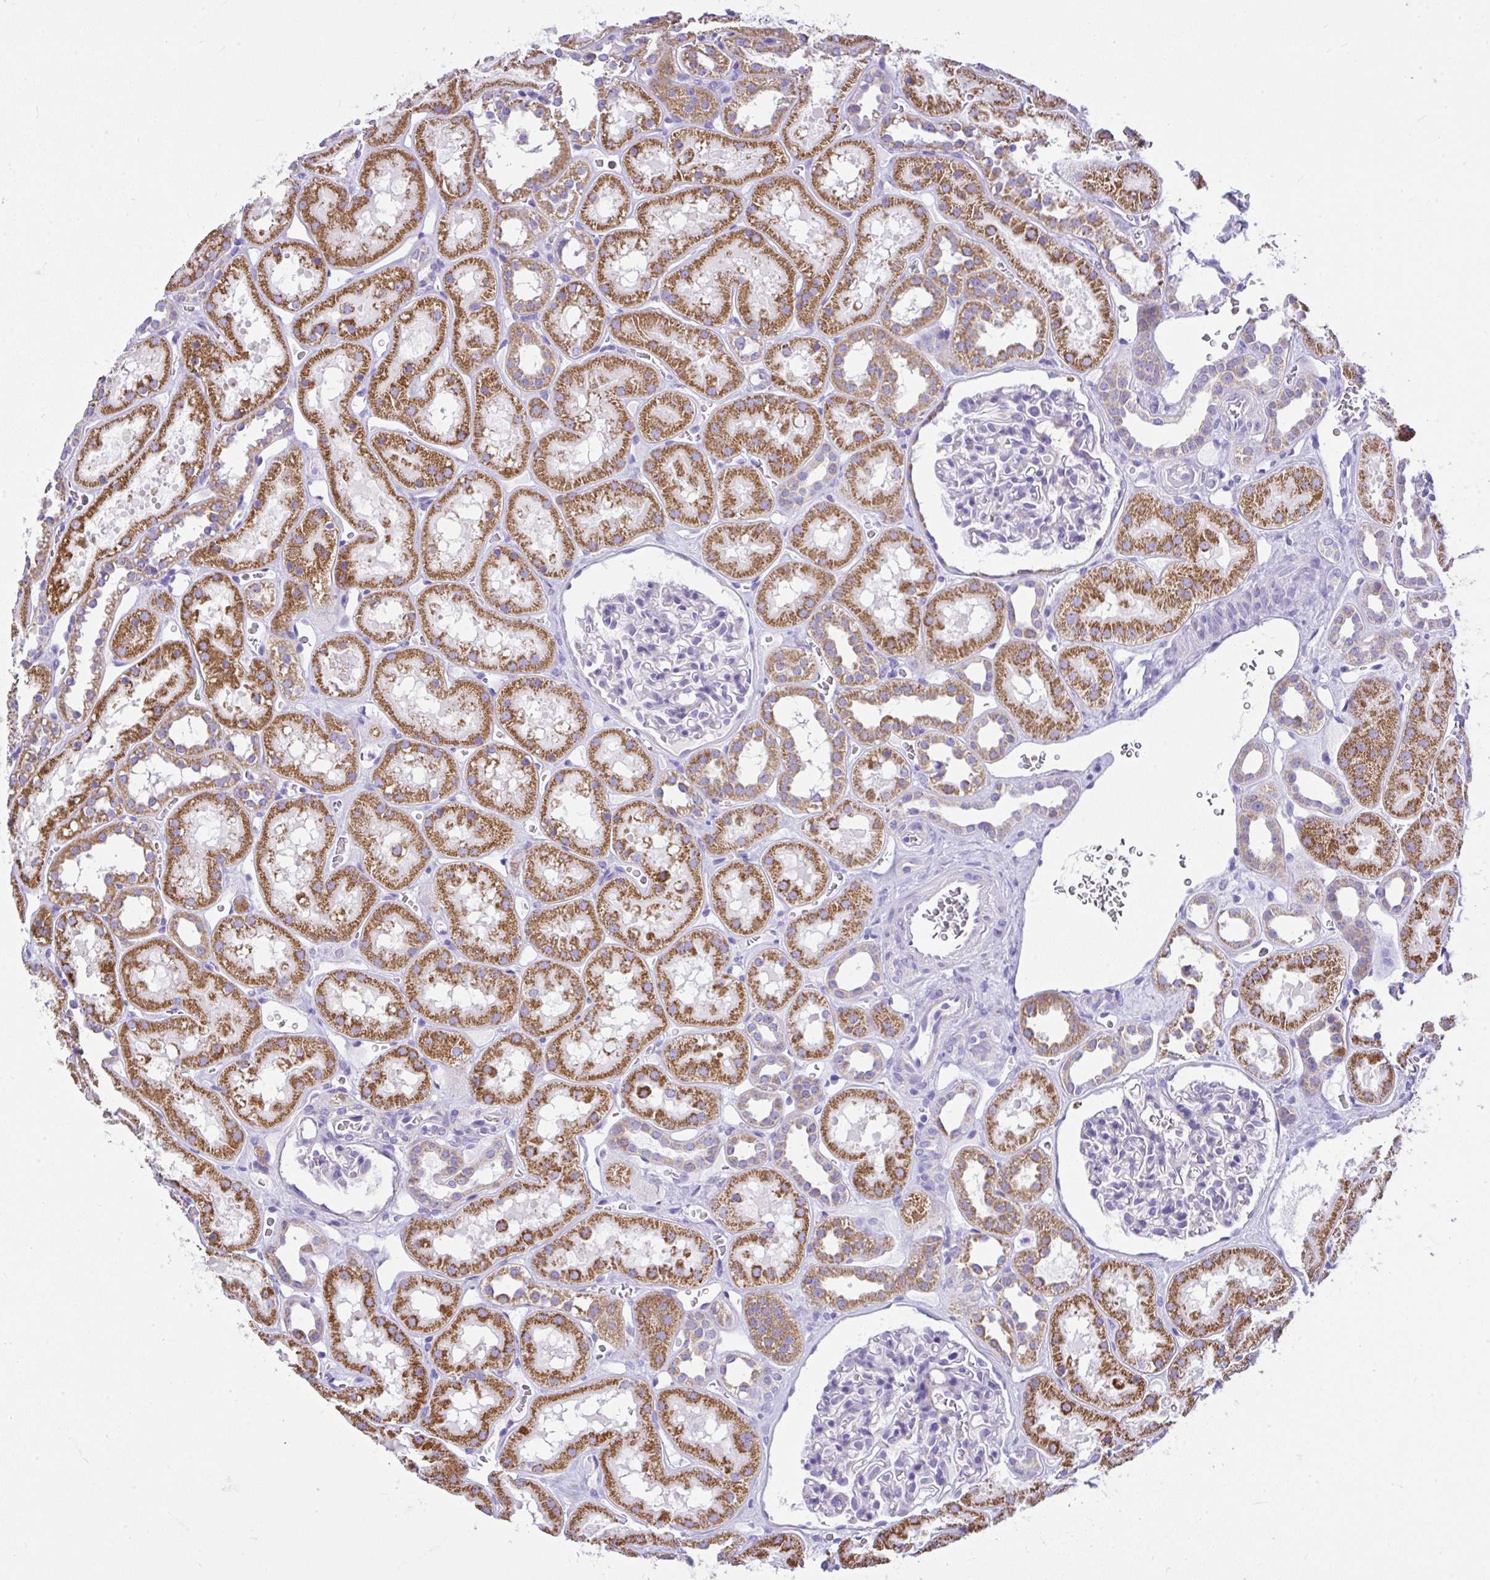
{"staining": {"intensity": "negative", "quantity": "none", "location": "none"}, "tissue": "kidney", "cell_type": "Cells in glomeruli", "image_type": "normal", "snomed": [{"axis": "morphology", "description": "Normal tissue, NOS"}, {"axis": "topography", "description": "Kidney"}], "caption": "The photomicrograph displays no staining of cells in glomeruli in unremarkable kidney.", "gene": "SLC13A1", "patient": {"sex": "female", "age": 41}}